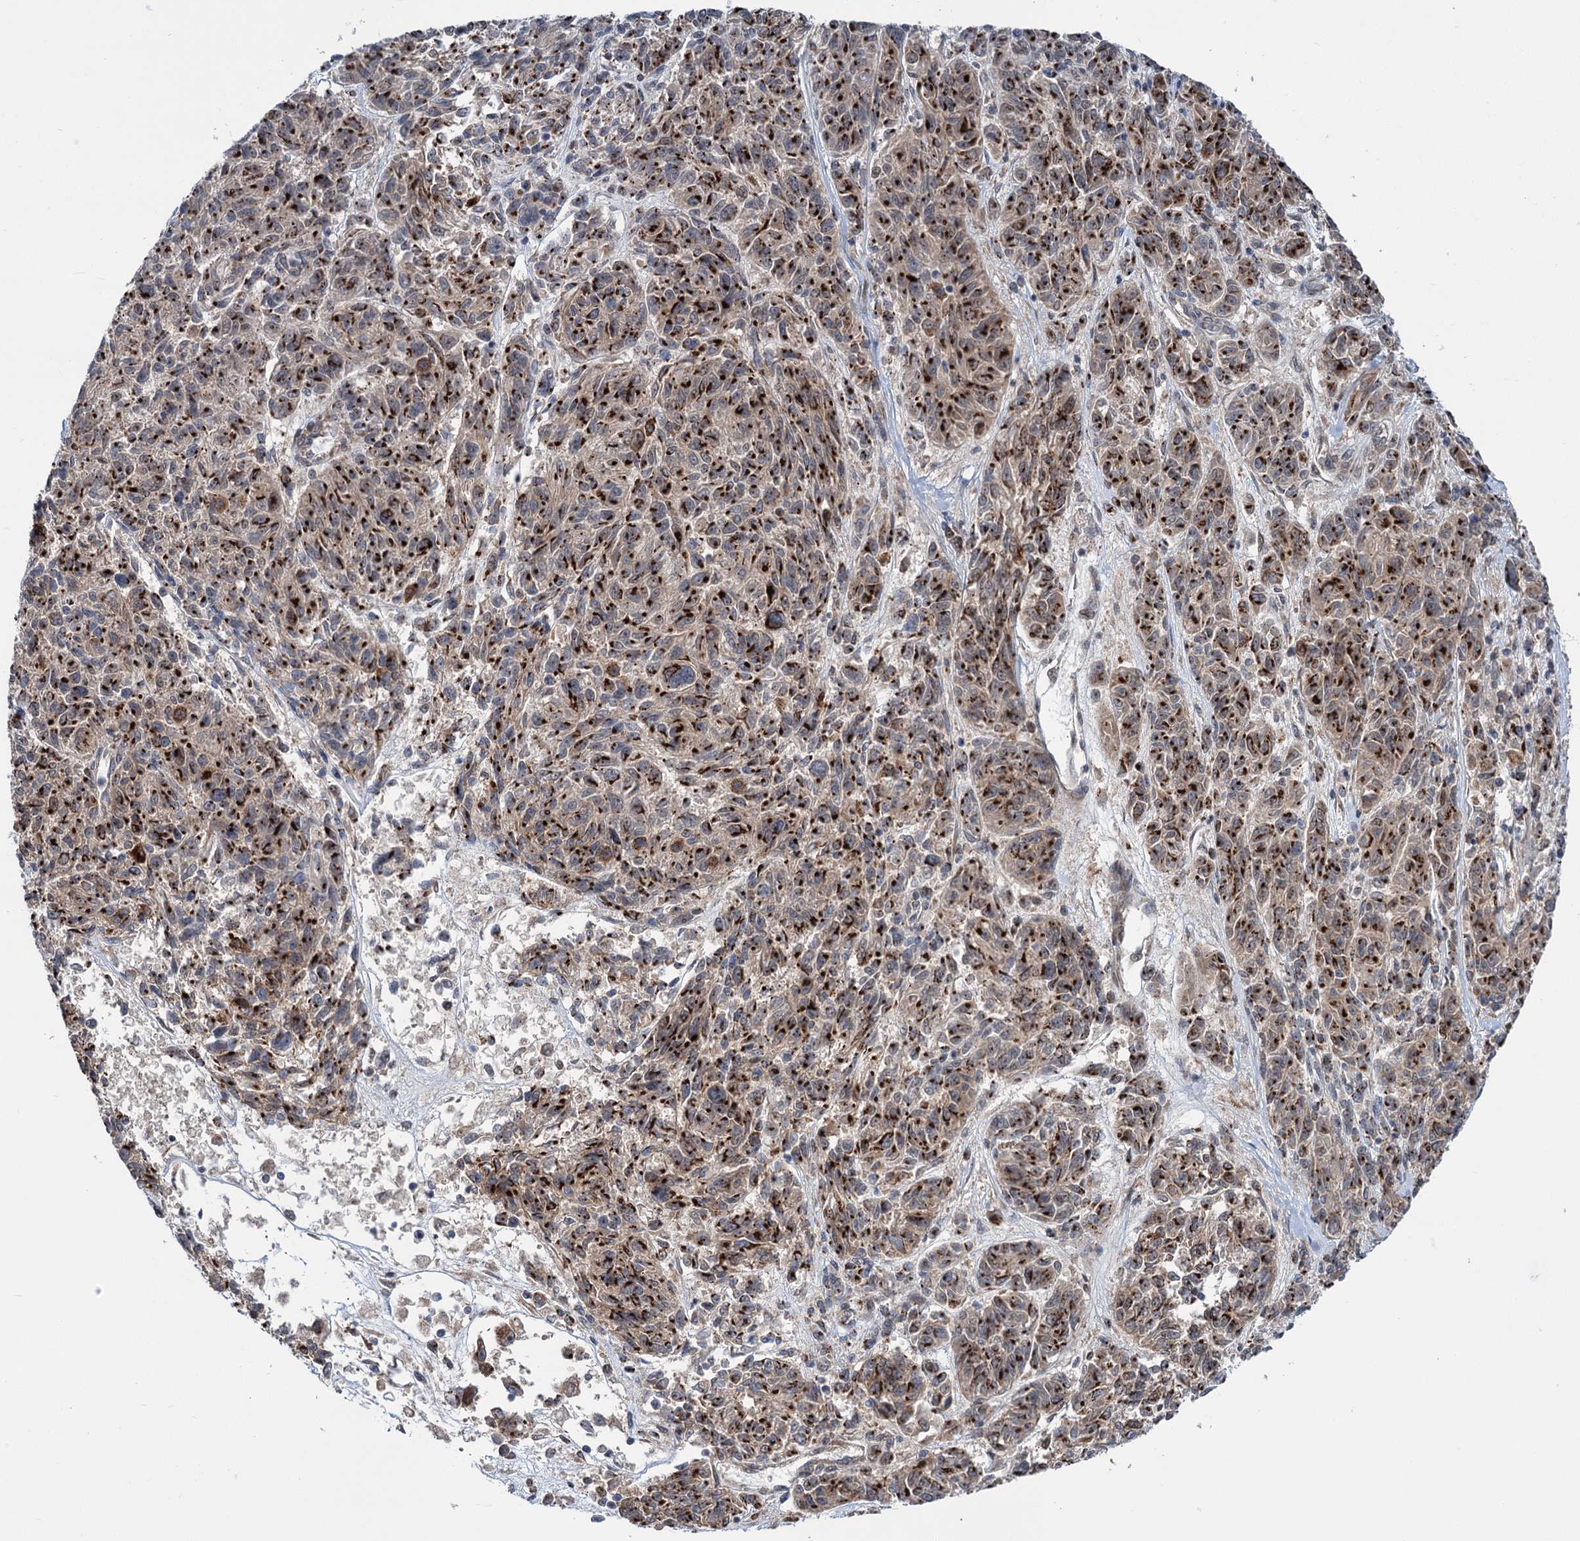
{"staining": {"intensity": "strong", "quantity": ">75%", "location": "cytoplasmic/membranous"}, "tissue": "melanoma", "cell_type": "Tumor cells", "image_type": "cancer", "snomed": [{"axis": "morphology", "description": "Malignant melanoma, NOS"}, {"axis": "topography", "description": "Skin"}], "caption": "Malignant melanoma tissue exhibits strong cytoplasmic/membranous expression in about >75% of tumor cells, visualized by immunohistochemistry.", "gene": "ELP4", "patient": {"sex": "male", "age": 53}}